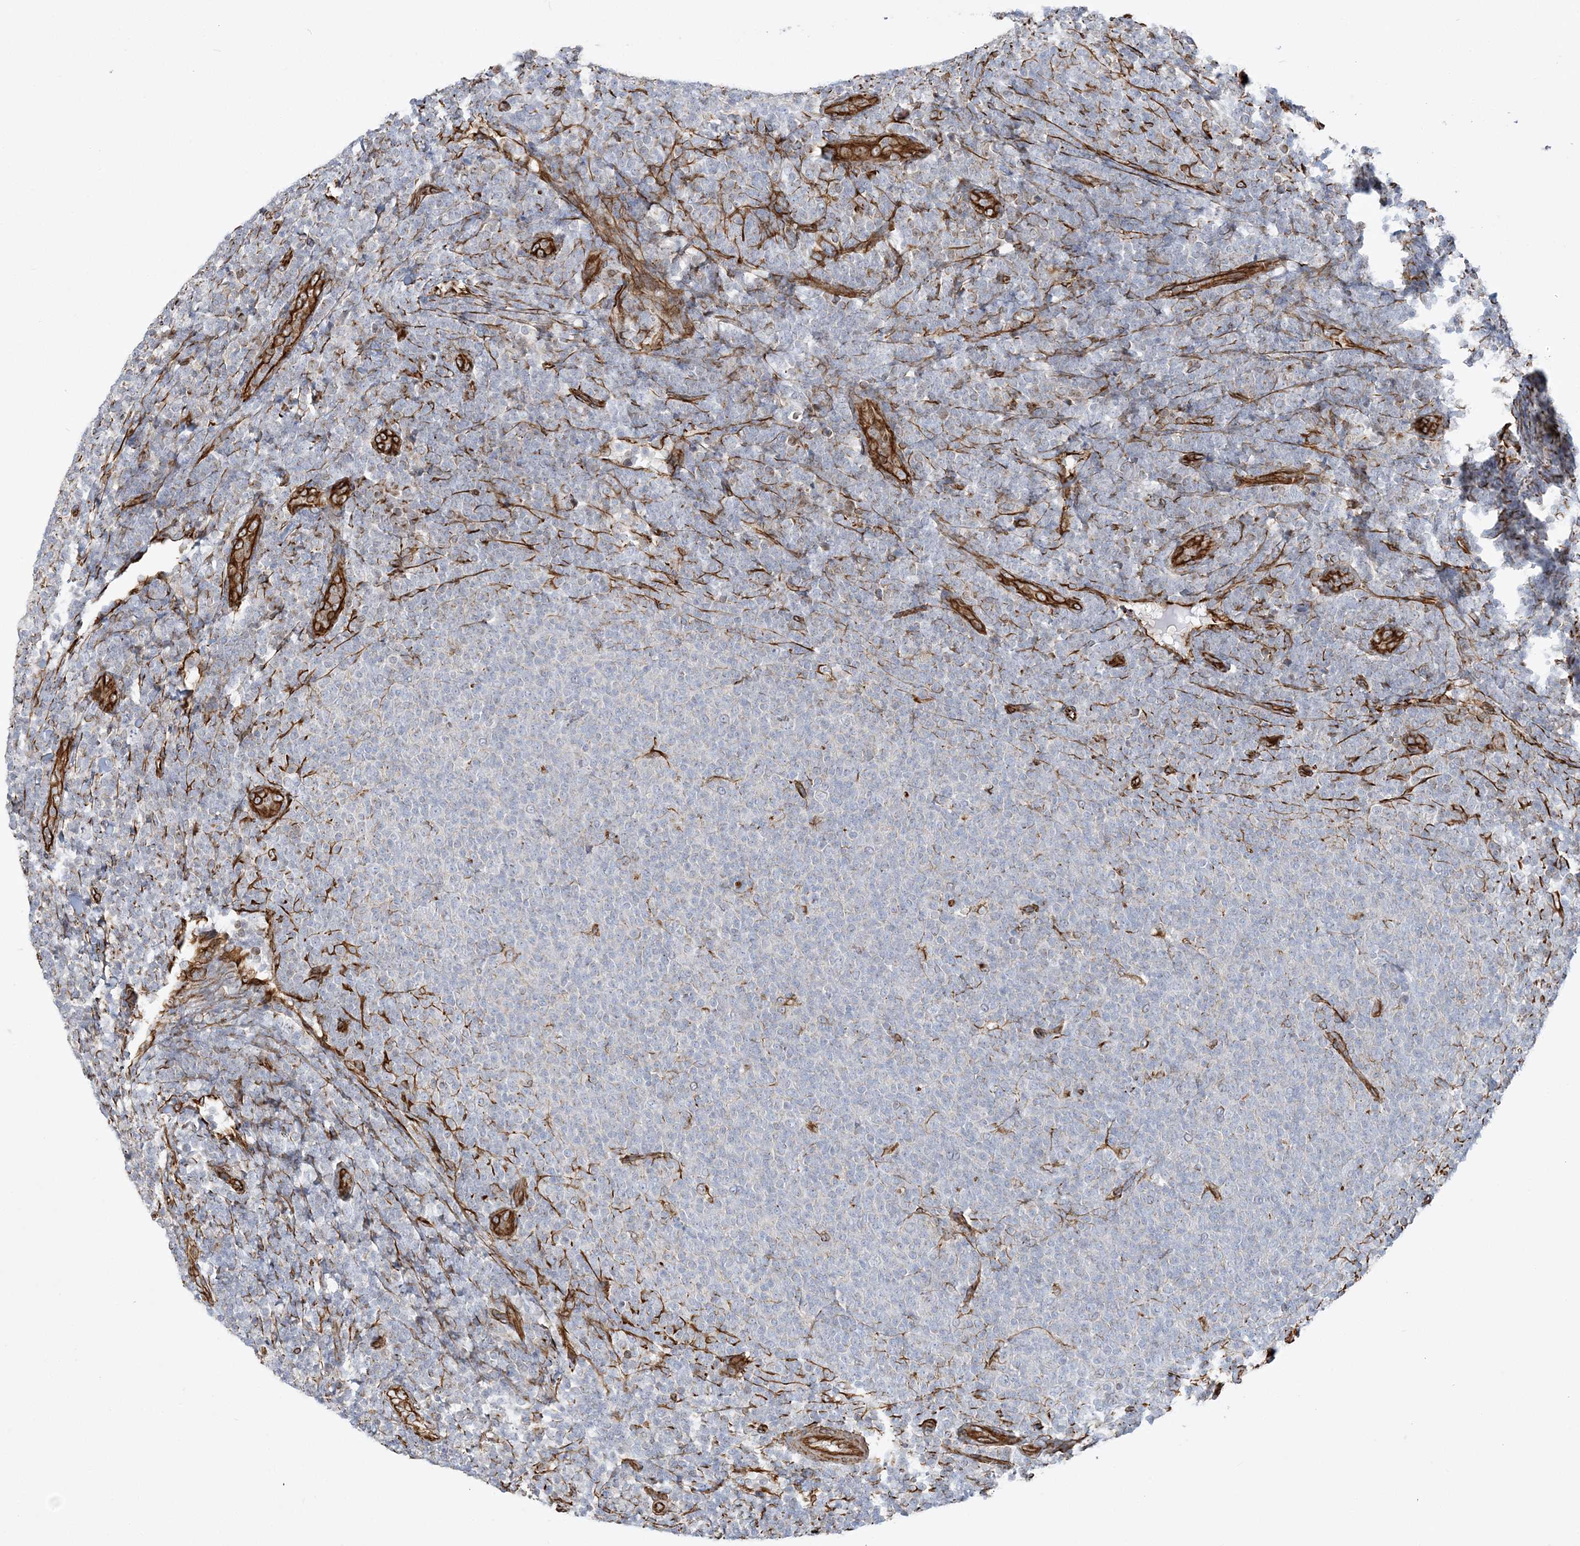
{"staining": {"intensity": "negative", "quantity": "none", "location": "none"}, "tissue": "lymphoma", "cell_type": "Tumor cells", "image_type": "cancer", "snomed": [{"axis": "morphology", "description": "Malignant lymphoma, non-Hodgkin's type, Low grade"}, {"axis": "topography", "description": "Lymph node"}], "caption": "Immunohistochemical staining of malignant lymphoma, non-Hodgkin's type (low-grade) displays no significant staining in tumor cells.", "gene": "SCLT1", "patient": {"sex": "male", "age": 66}}